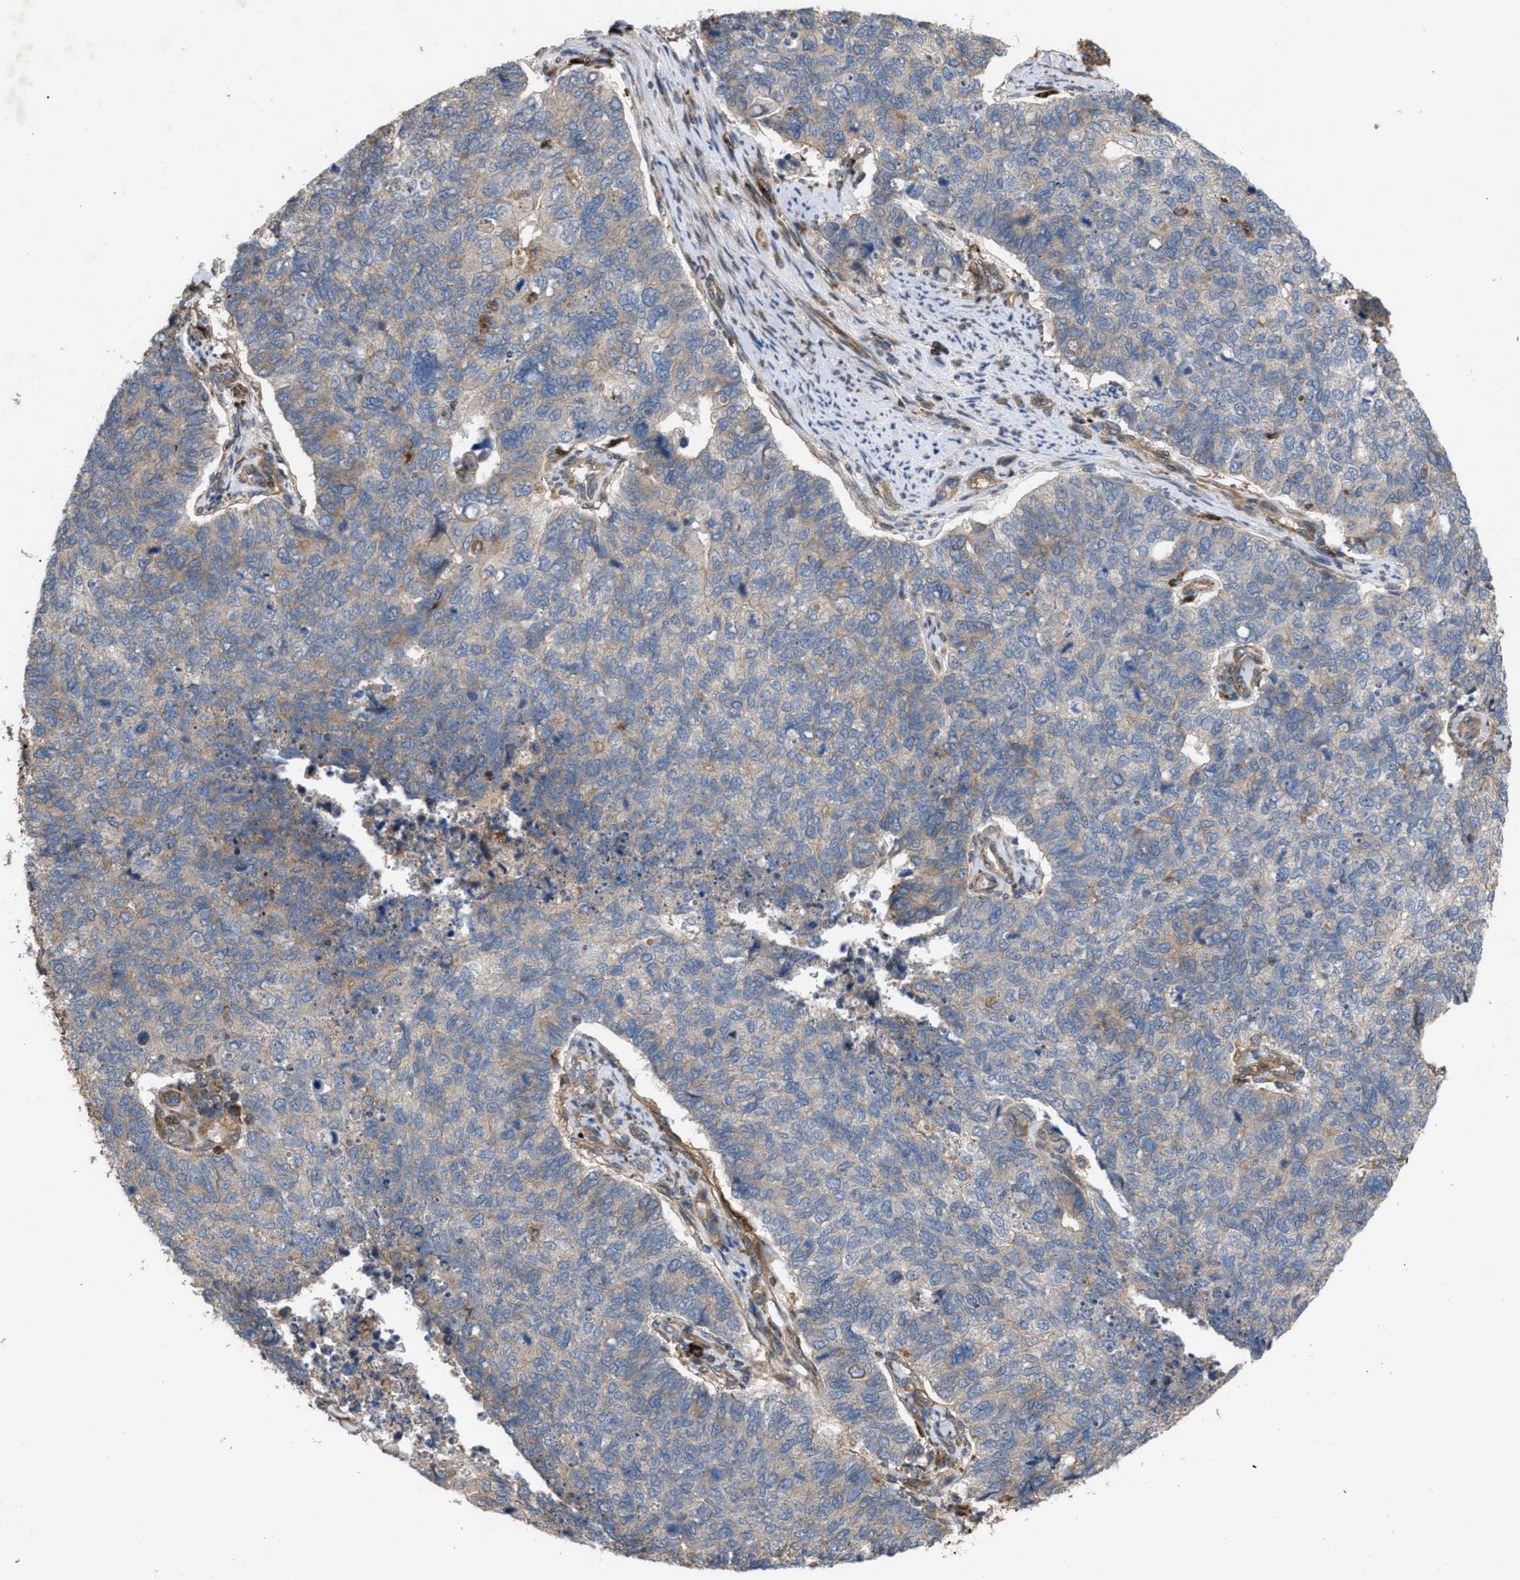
{"staining": {"intensity": "weak", "quantity": "25%-75%", "location": "cytoplasmic/membranous"}, "tissue": "cervical cancer", "cell_type": "Tumor cells", "image_type": "cancer", "snomed": [{"axis": "morphology", "description": "Squamous cell carcinoma, NOS"}, {"axis": "topography", "description": "Cervix"}], "caption": "Immunohistochemistry (IHC) (DAB (3,3'-diaminobenzidine)) staining of human cervical cancer (squamous cell carcinoma) demonstrates weak cytoplasmic/membranous protein expression in about 25%-75% of tumor cells.", "gene": "GCC1", "patient": {"sex": "female", "age": 63}}